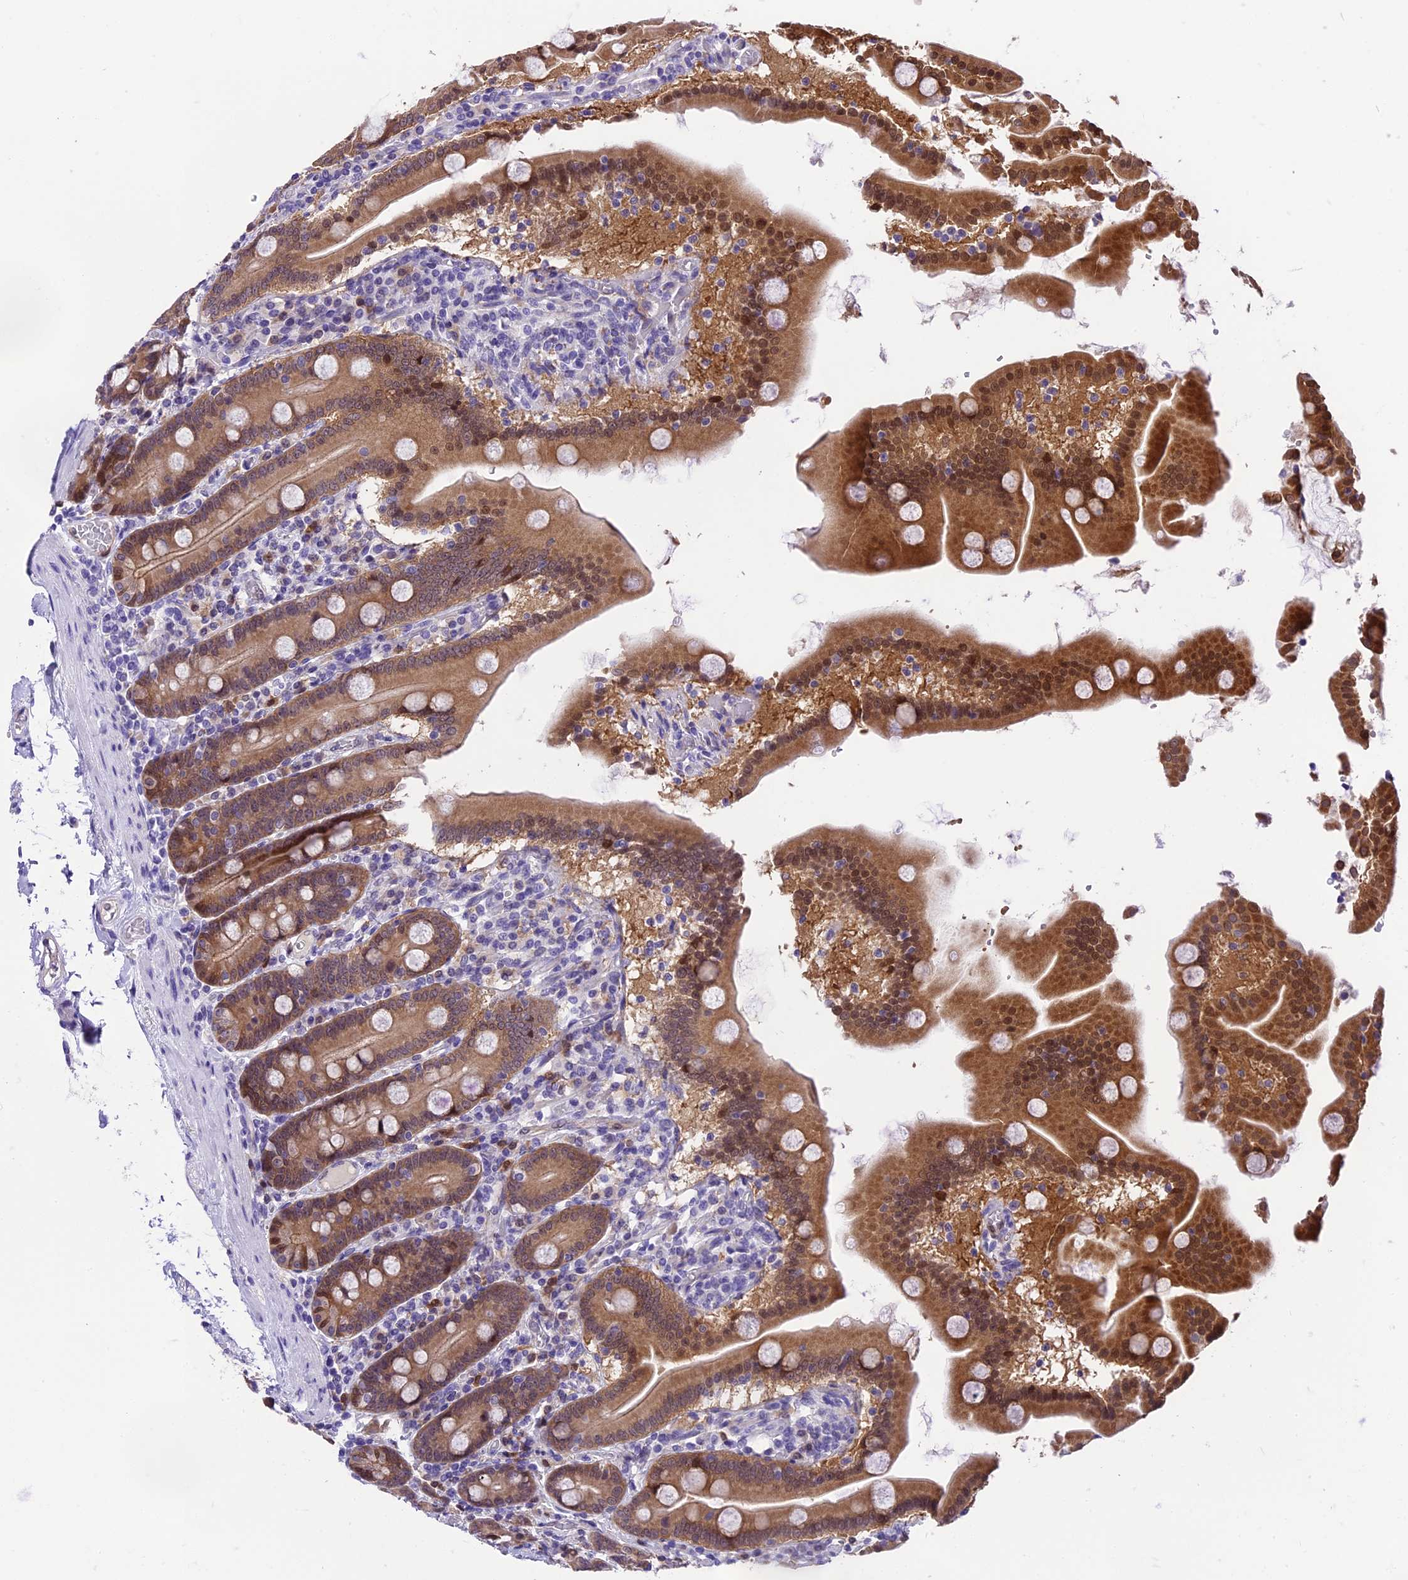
{"staining": {"intensity": "moderate", "quantity": ">75%", "location": "cytoplasmic/membranous,nuclear"}, "tissue": "duodenum", "cell_type": "Glandular cells", "image_type": "normal", "snomed": [{"axis": "morphology", "description": "Normal tissue, NOS"}, {"axis": "topography", "description": "Duodenum"}], "caption": "Duodenum was stained to show a protein in brown. There is medium levels of moderate cytoplasmic/membranous,nuclear expression in approximately >75% of glandular cells. (IHC, brightfield microscopy, high magnification).", "gene": "PRR15", "patient": {"sex": "male", "age": 55}}